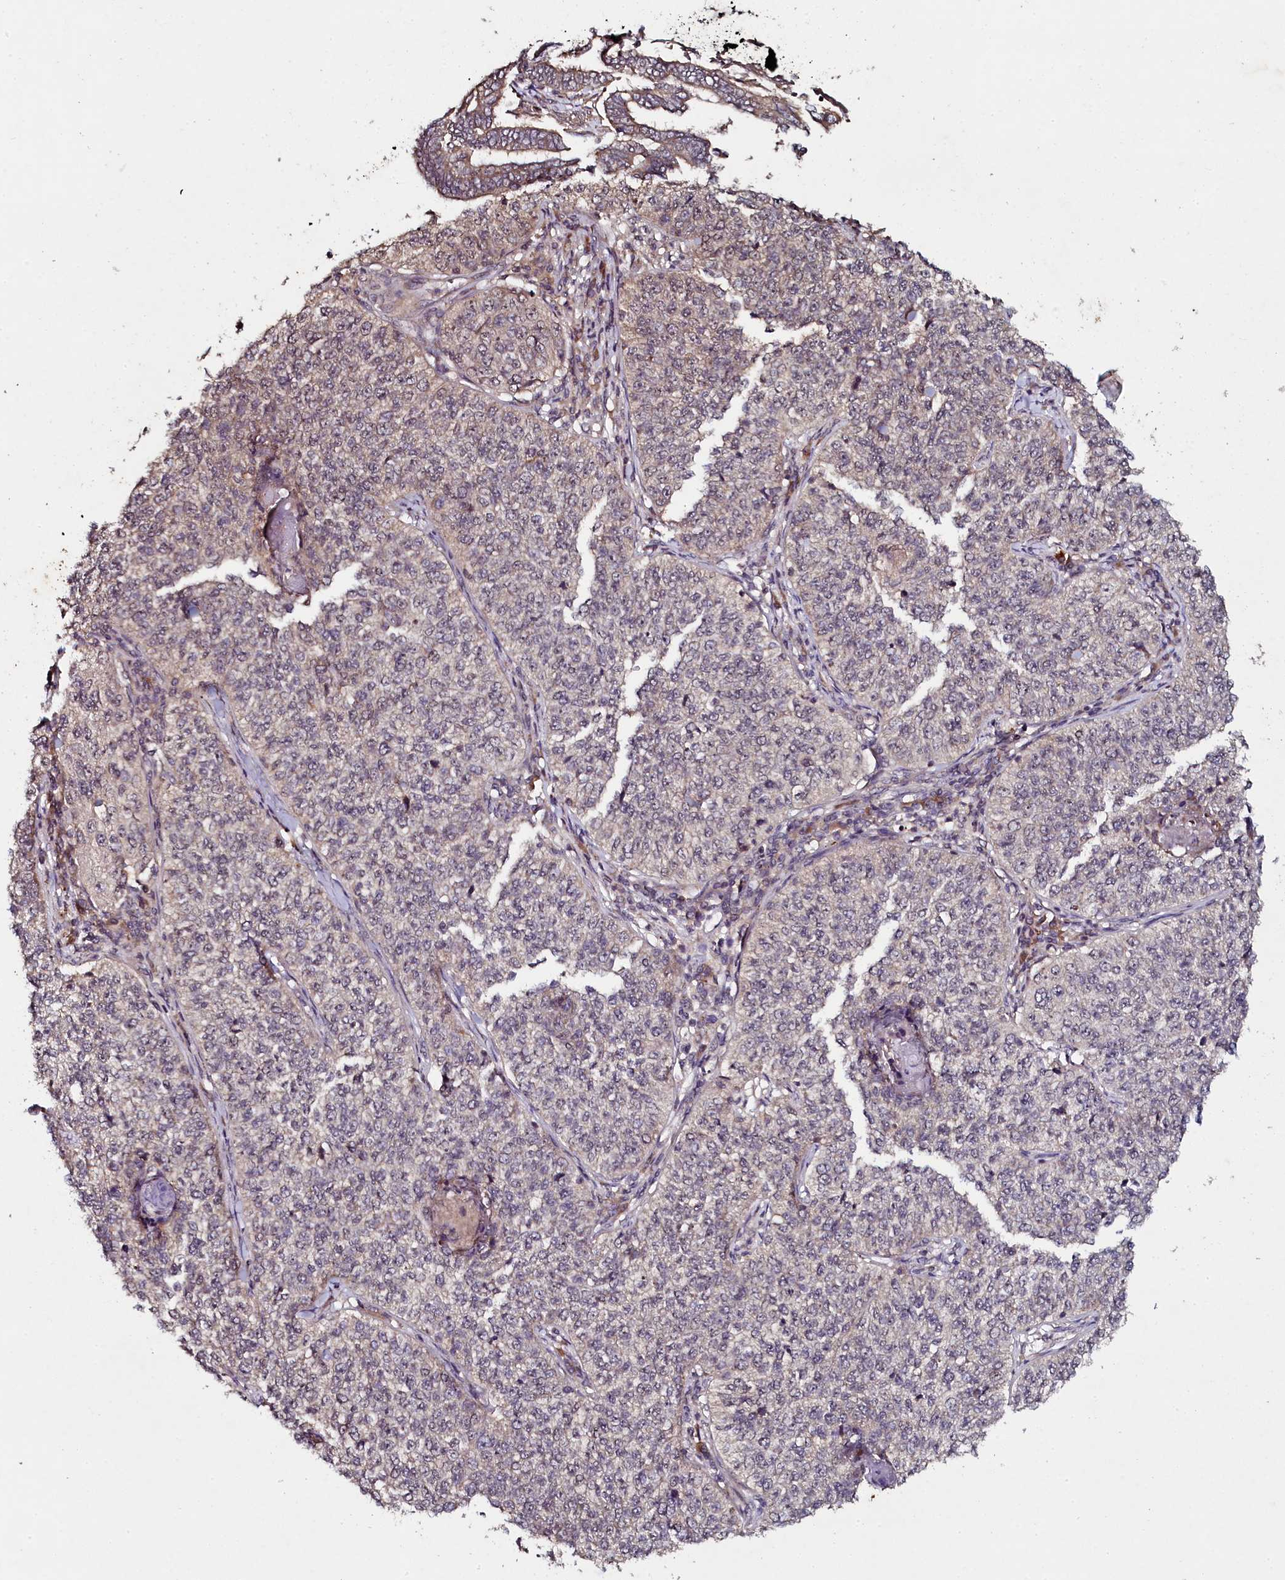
{"staining": {"intensity": "weak", "quantity": "25%-75%", "location": "cytoplasmic/membranous"}, "tissue": "cervical cancer", "cell_type": "Tumor cells", "image_type": "cancer", "snomed": [{"axis": "morphology", "description": "Squamous cell carcinoma, NOS"}, {"axis": "topography", "description": "Cervix"}], "caption": "Squamous cell carcinoma (cervical) tissue displays weak cytoplasmic/membranous positivity in about 25%-75% of tumor cells, visualized by immunohistochemistry.", "gene": "SEC24C", "patient": {"sex": "female", "age": 35}}